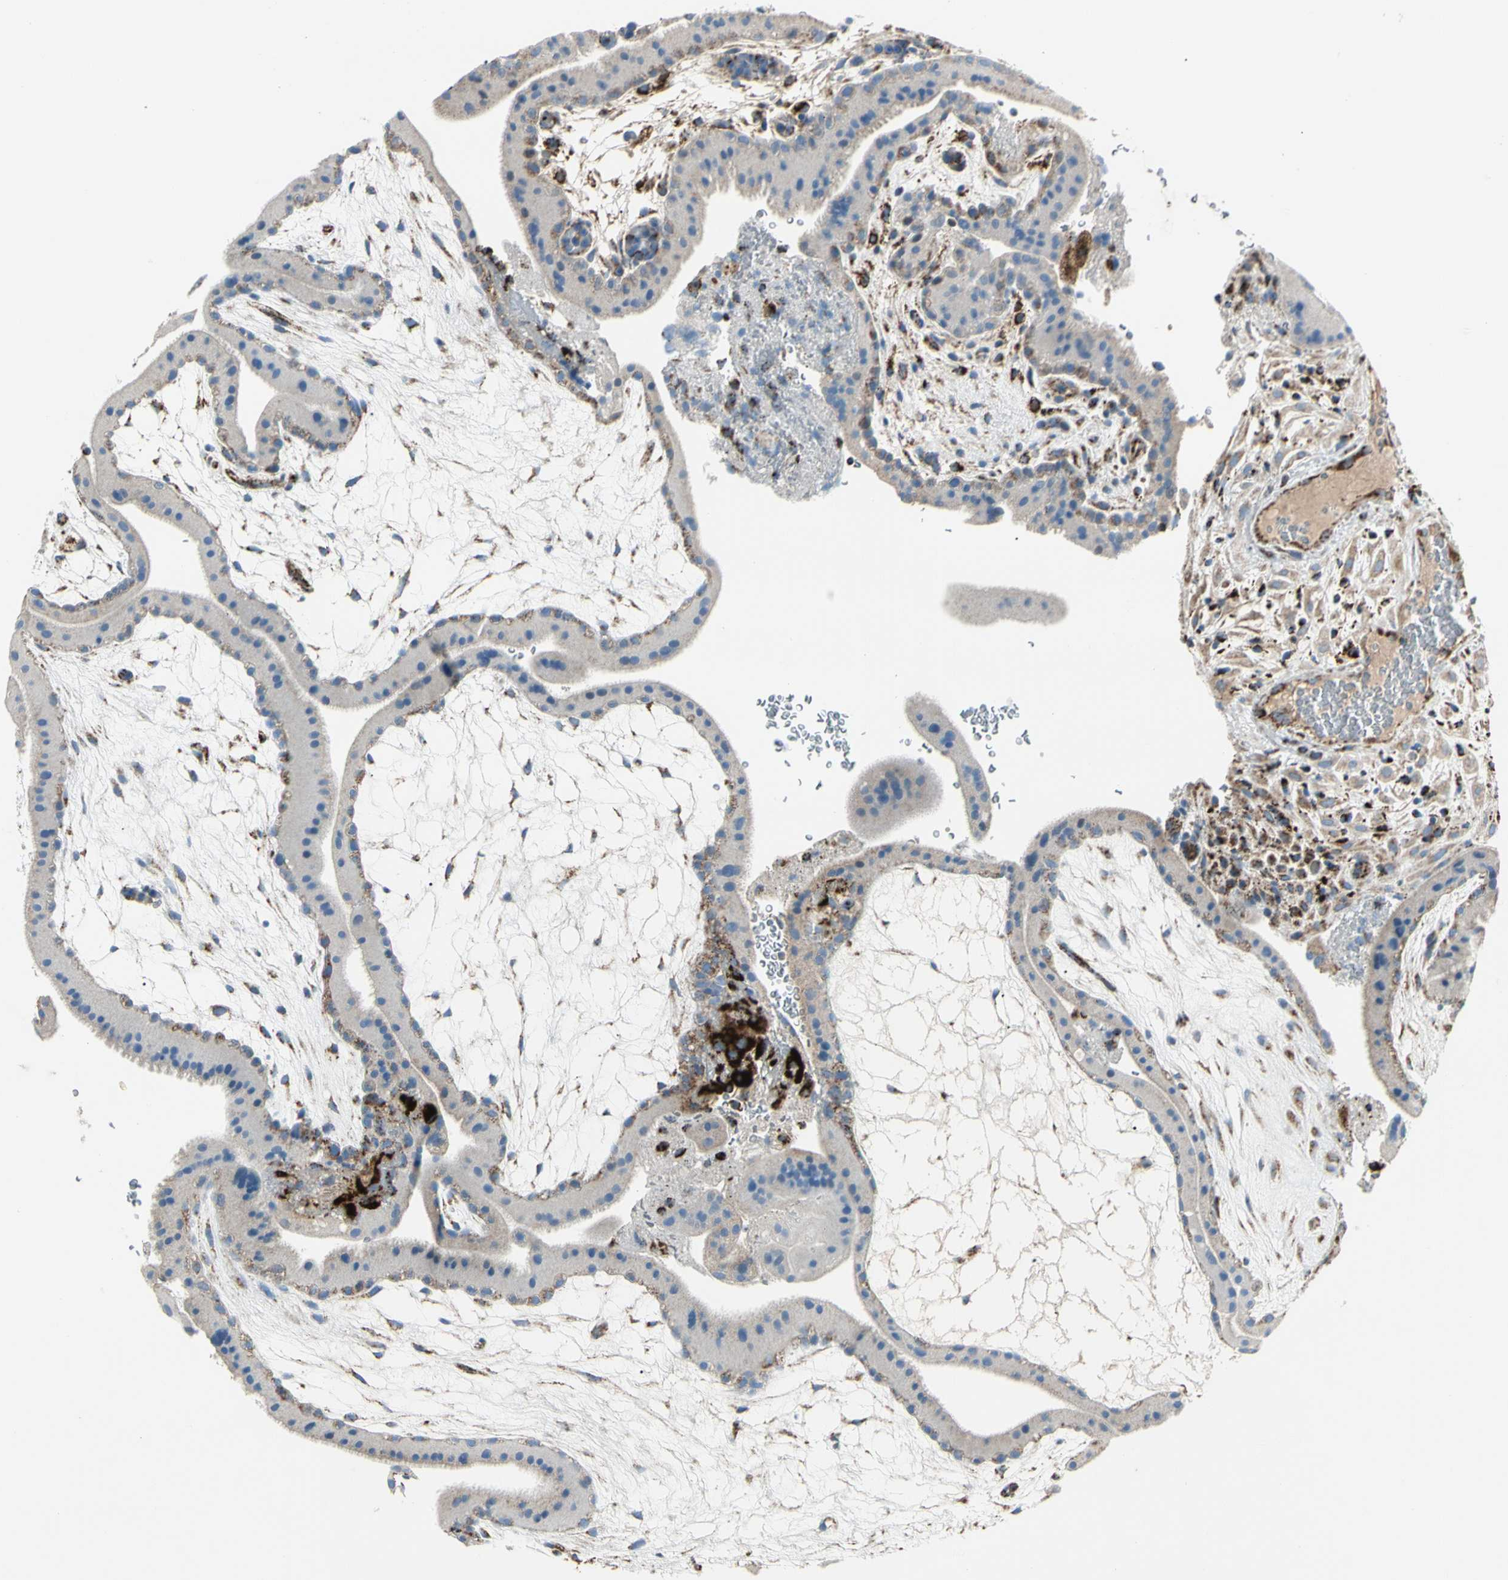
{"staining": {"intensity": "weak", "quantity": ">75%", "location": "cytoplasmic/membranous"}, "tissue": "placenta", "cell_type": "Decidual cells", "image_type": "normal", "snomed": [{"axis": "morphology", "description": "Normal tissue, NOS"}, {"axis": "topography", "description": "Placenta"}], "caption": "Protein staining of normal placenta displays weak cytoplasmic/membranous positivity in about >75% of decidual cells.", "gene": "ME2", "patient": {"sex": "female", "age": 19}}